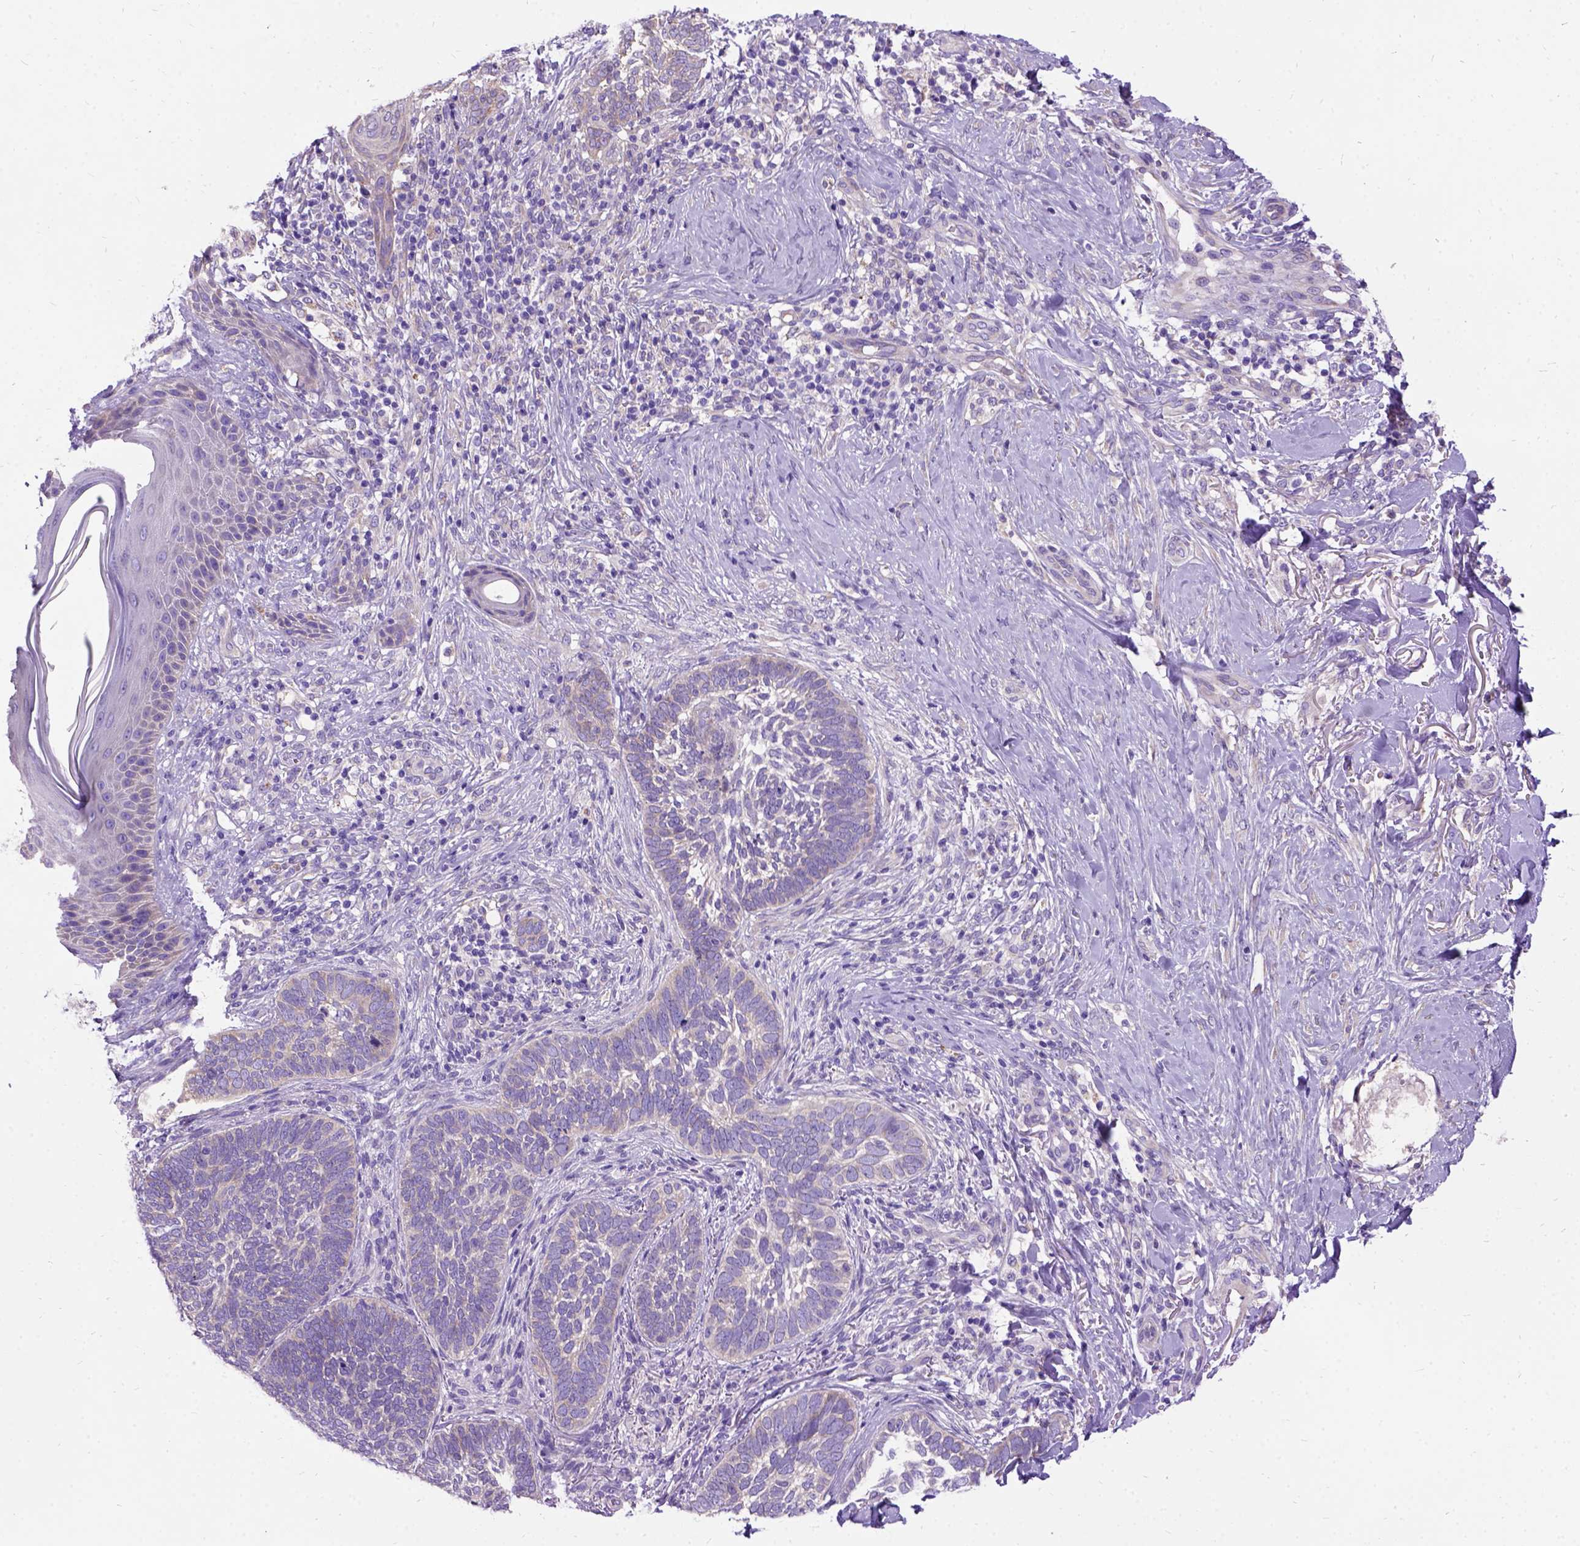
{"staining": {"intensity": "negative", "quantity": "none", "location": "none"}, "tissue": "skin cancer", "cell_type": "Tumor cells", "image_type": "cancer", "snomed": [{"axis": "morphology", "description": "Normal tissue, NOS"}, {"axis": "morphology", "description": "Basal cell carcinoma"}, {"axis": "topography", "description": "Skin"}], "caption": "The image demonstrates no significant expression in tumor cells of skin basal cell carcinoma.", "gene": "CFAP54", "patient": {"sex": "male", "age": 46}}